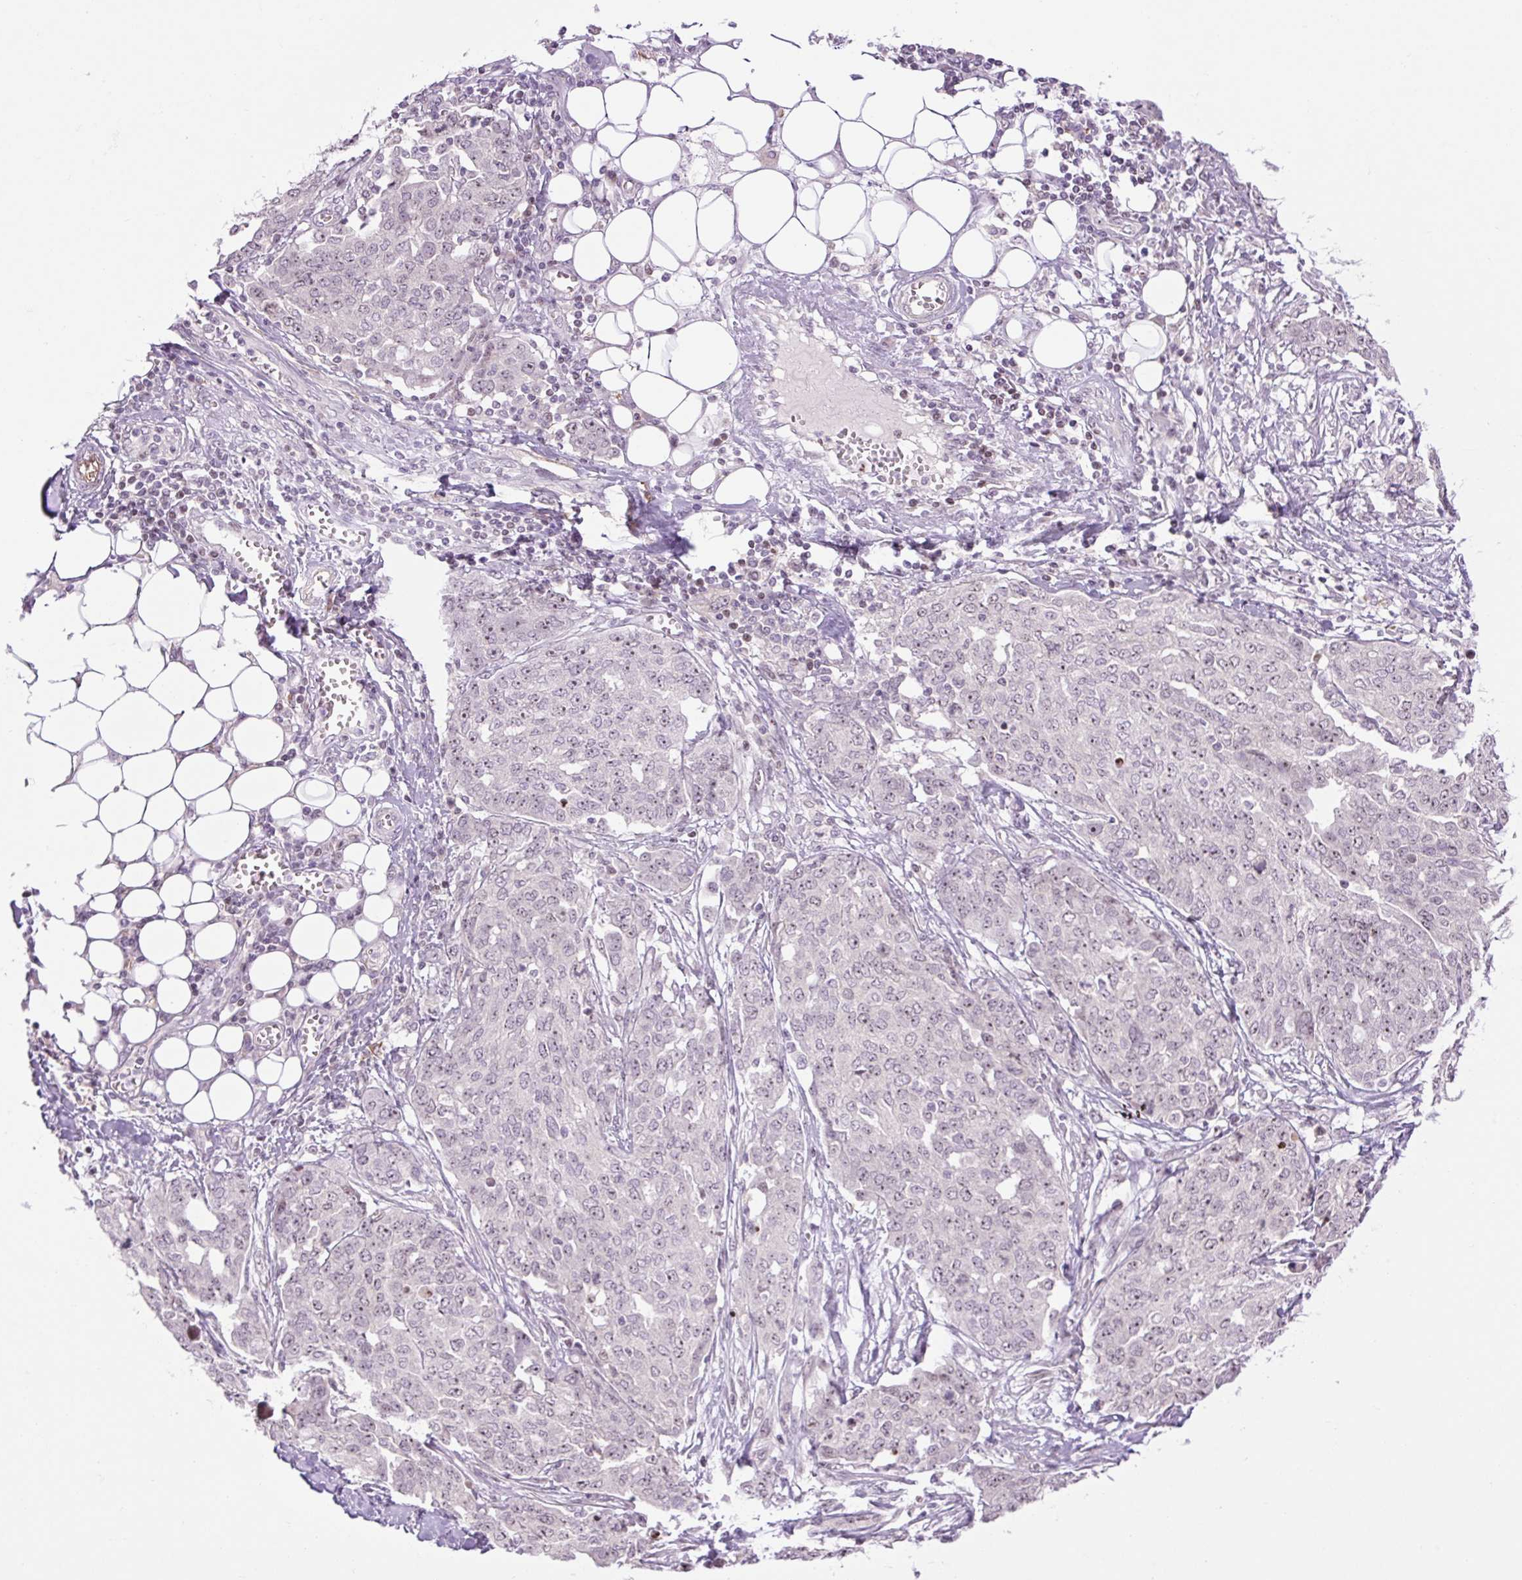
{"staining": {"intensity": "weak", "quantity": "25%-75%", "location": "nuclear"}, "tissue": "ovarian cancer", "cell_type": "Tumor cells", "image_type": "cancer", "snomed": [{"axis": "morphology", "description": "Cystadenocarcinoma, serous, NOS"}, {"axis": "topography", "description": "Soft tissue"}, {"axis": "topography", "description": "Ovary"}], "caption": "Serous cystadenocarcinoma (ovarian) stained with DAB (3,3'-diaminobenzidine) IHC demonstrates low levels of weak nuclear staining in approximately 25%-75% of tumor cells. (DAB IHC, brown staining for protein, blue staining for nuclei).", "gene": "ZNF417", "patient": {"sex": "female", "age": 57}}